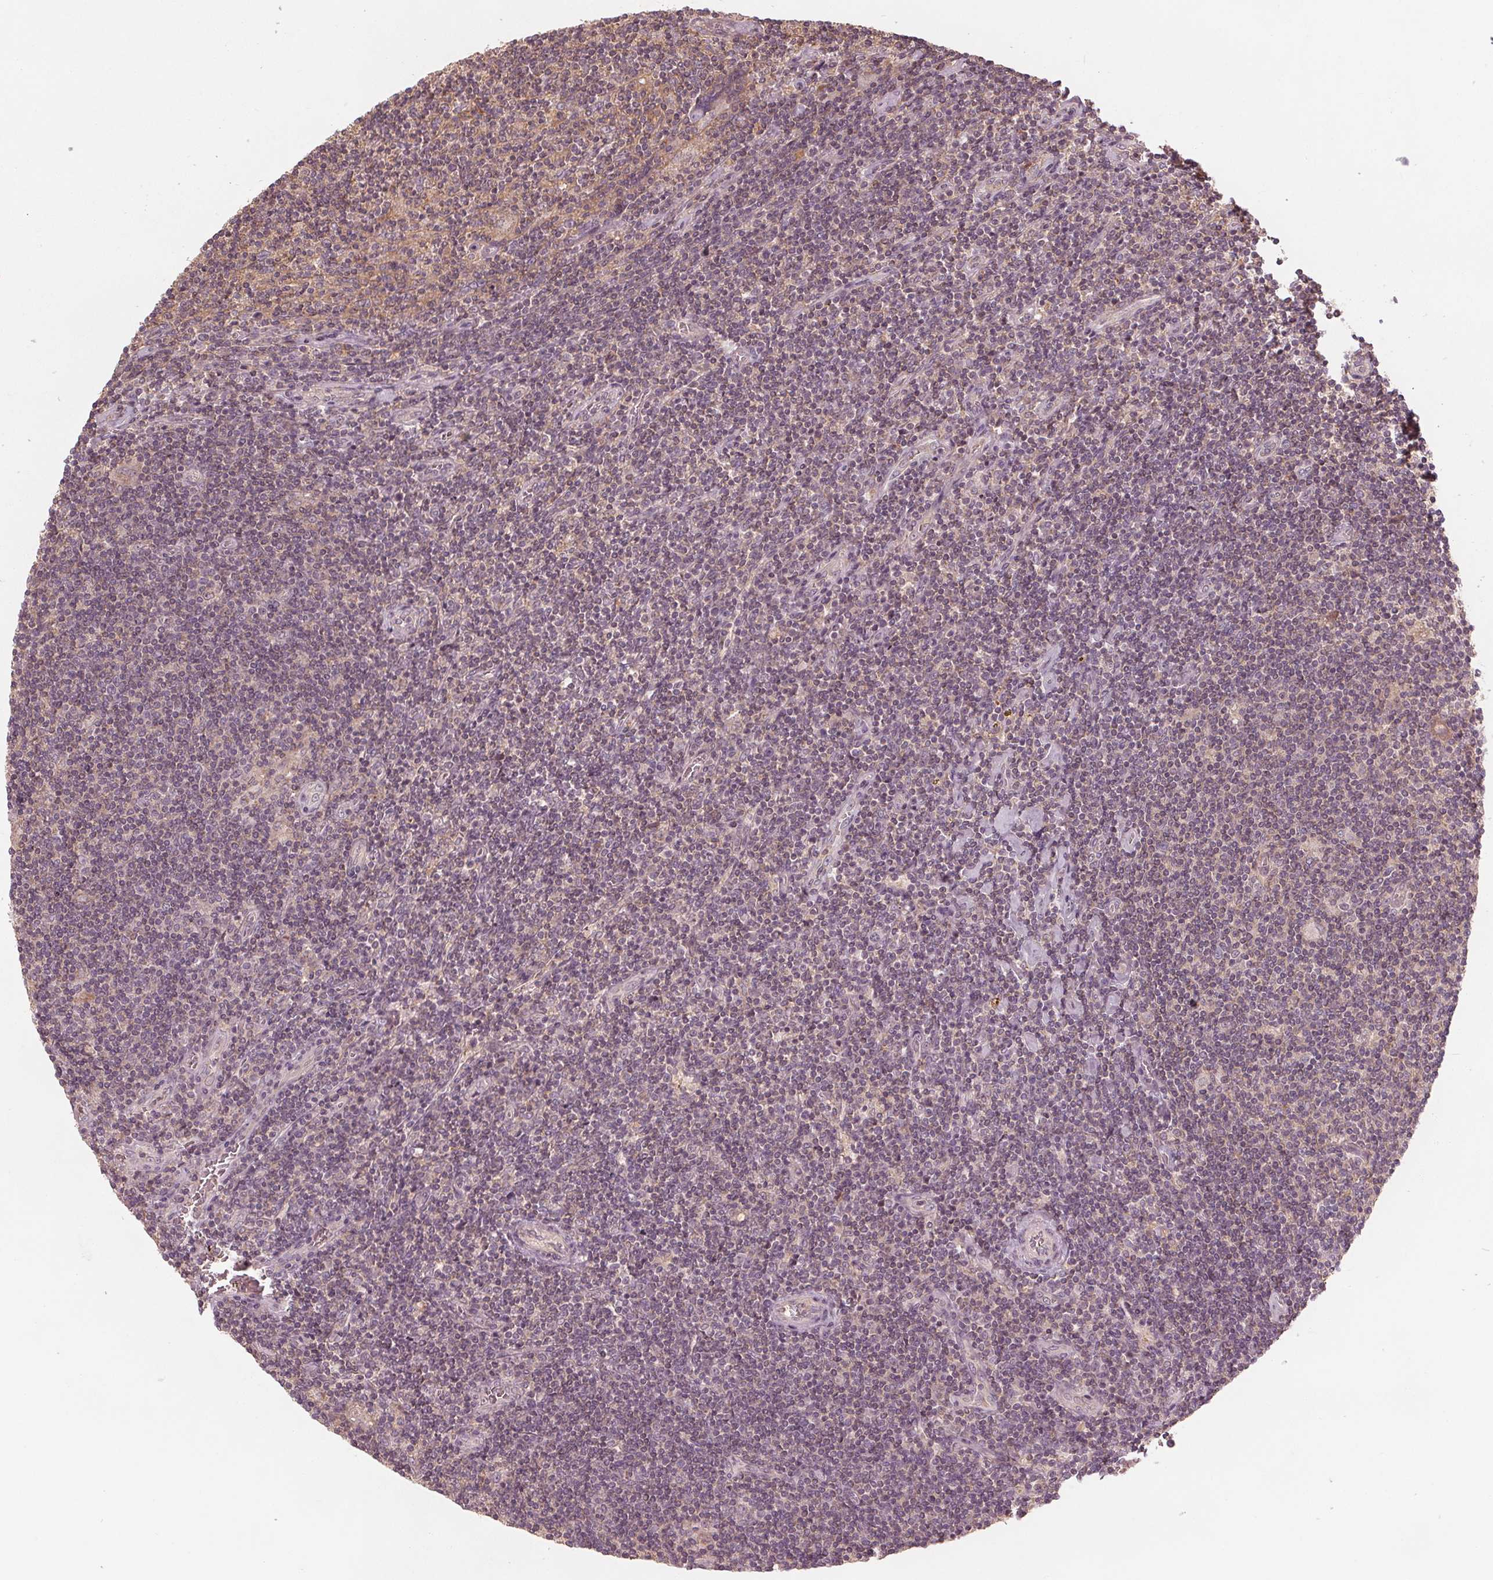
{"staining": {"intensity": "negative", "quantity": "none", "location": "none"}, "tissue": "lymphoma", "cell_type": "Tumor cells", "image_type": "cancer", "snomed": [{"axis": "morphology", "description": "Hodgkin's disease, NOS"}, {"axis": "topography", "description": "Lymph node"}], "caption": "Immunohistochemistry micrograph of neoplastic tissue: lymphoma stained with DAB demonstrates no significant protein expression in tumor cells.", "gene": "GNB2", "patient": {"sex": "male", "age": 40}}